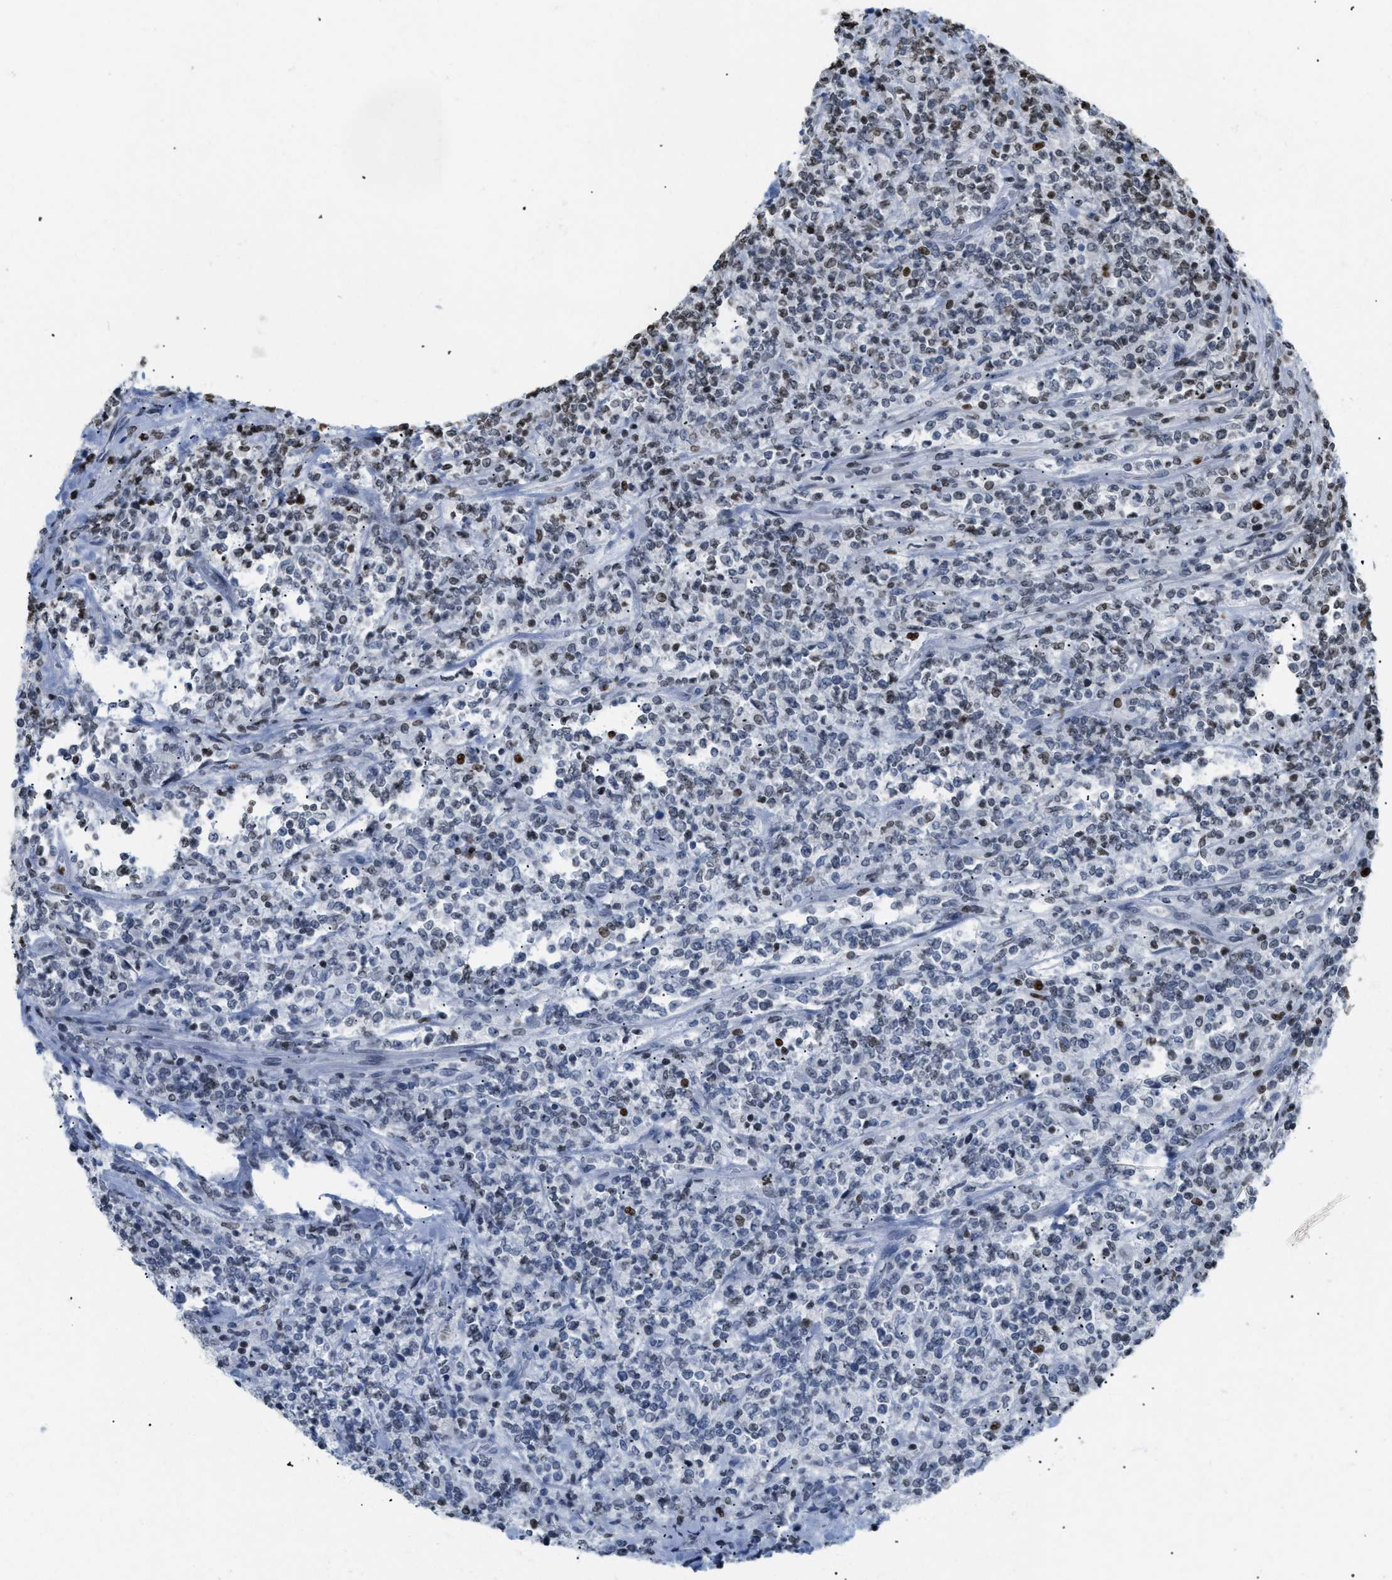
{"staining": {"intensity": "weak", "quantity": "<25%", "location": "nuclear"}, "tissue": "lymphoma", "cell_type": "Tumor cells", "image_type": "cancer", "snomed": [{"axis": "morphology", "description": "Malignant lymphoma, non-Hodgkin's type, High grade"}, {"axis": "topography", "description": "Soft tissue"}], "caption": "This is a micrograph of immunohistochemistry (IHC) staining of malignant lymphoma, non-Hodgkin's type (high-grade), which shows no expression in tumor cells.", "gene": "HMGN2", "patient": {"sex": "male", "age": 18}}